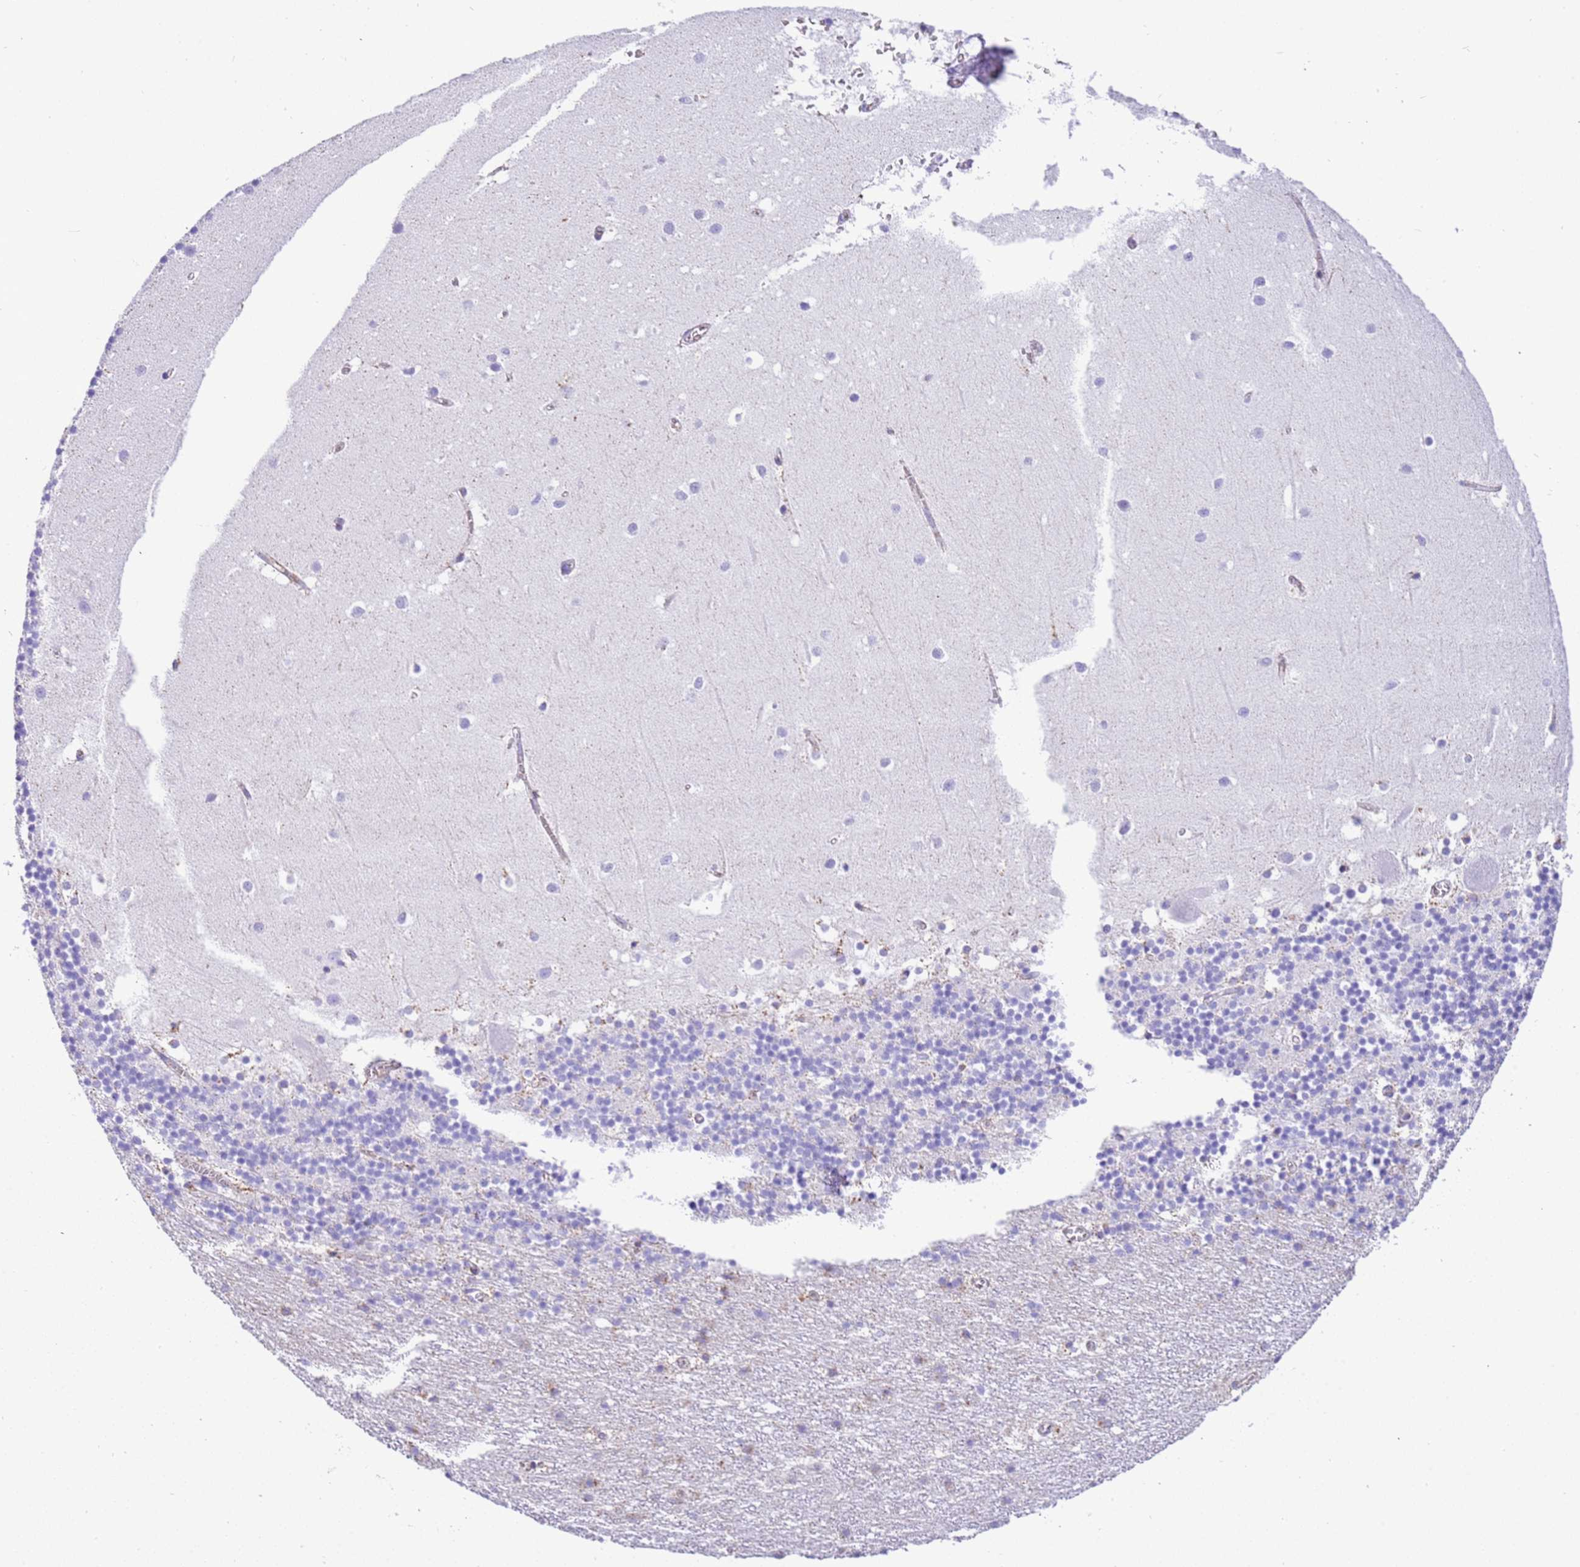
{"staining": {"intensity": "negative", "quantity": "none", "location": "none"}, "tissue": "cerebellum", "cell_type": "Cells in granular layer", "image_type": "normal", "snomed": [{"axis": "morphology", "description": "Normal tissue, NOS"}, {"axis": "topography", "description": "Cerebellum"}], "caption": "DAB (3,3'-diaminobenzidine) immunohistochemical staining of unremarkable cerebellum demonstrates no significant positivity in cells in granular layer.", "gene": "SUCLG2", "patient": {"sex": "male", "age": 54}}